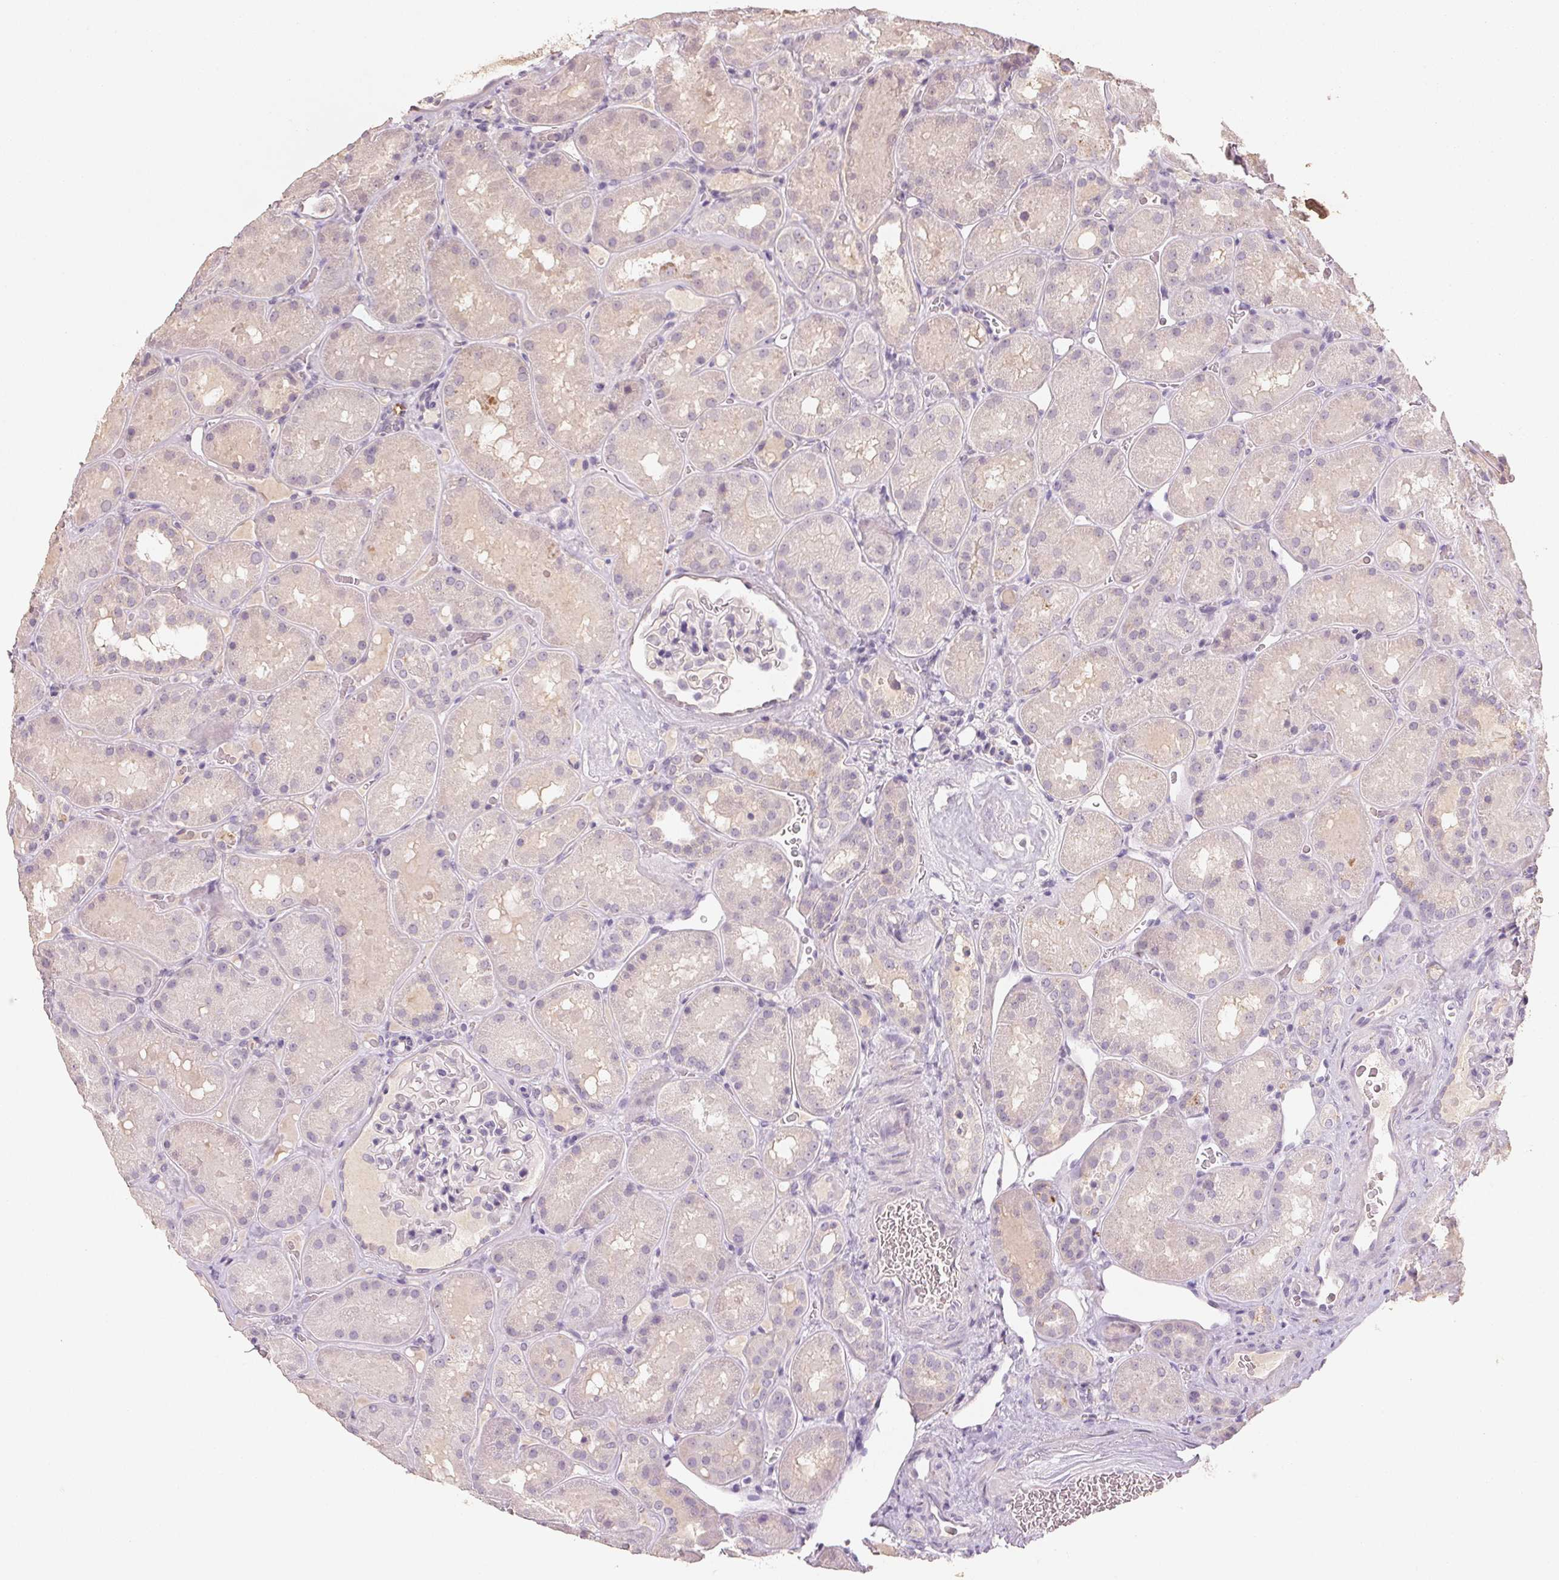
{"staining": {"intensity": "negative", "quantity": "none", "location": "none"}, "tissue": "kidney", "cell_type": "Cells in glomeruli", "image_type": "normal", "snomed": [{"axis": "morphology", "description": "Normal tissue, NOS"}, {"axis": "topography", "description": "Kidney"}], "caption": "Protein analysis of benign kidney reveals no significant expression in cells in glomeruli. (DAB immunohistochemistry (IHC), high magnification).", "gene": "CXCL5", "patient": {"sex": "male", "age": 73}}